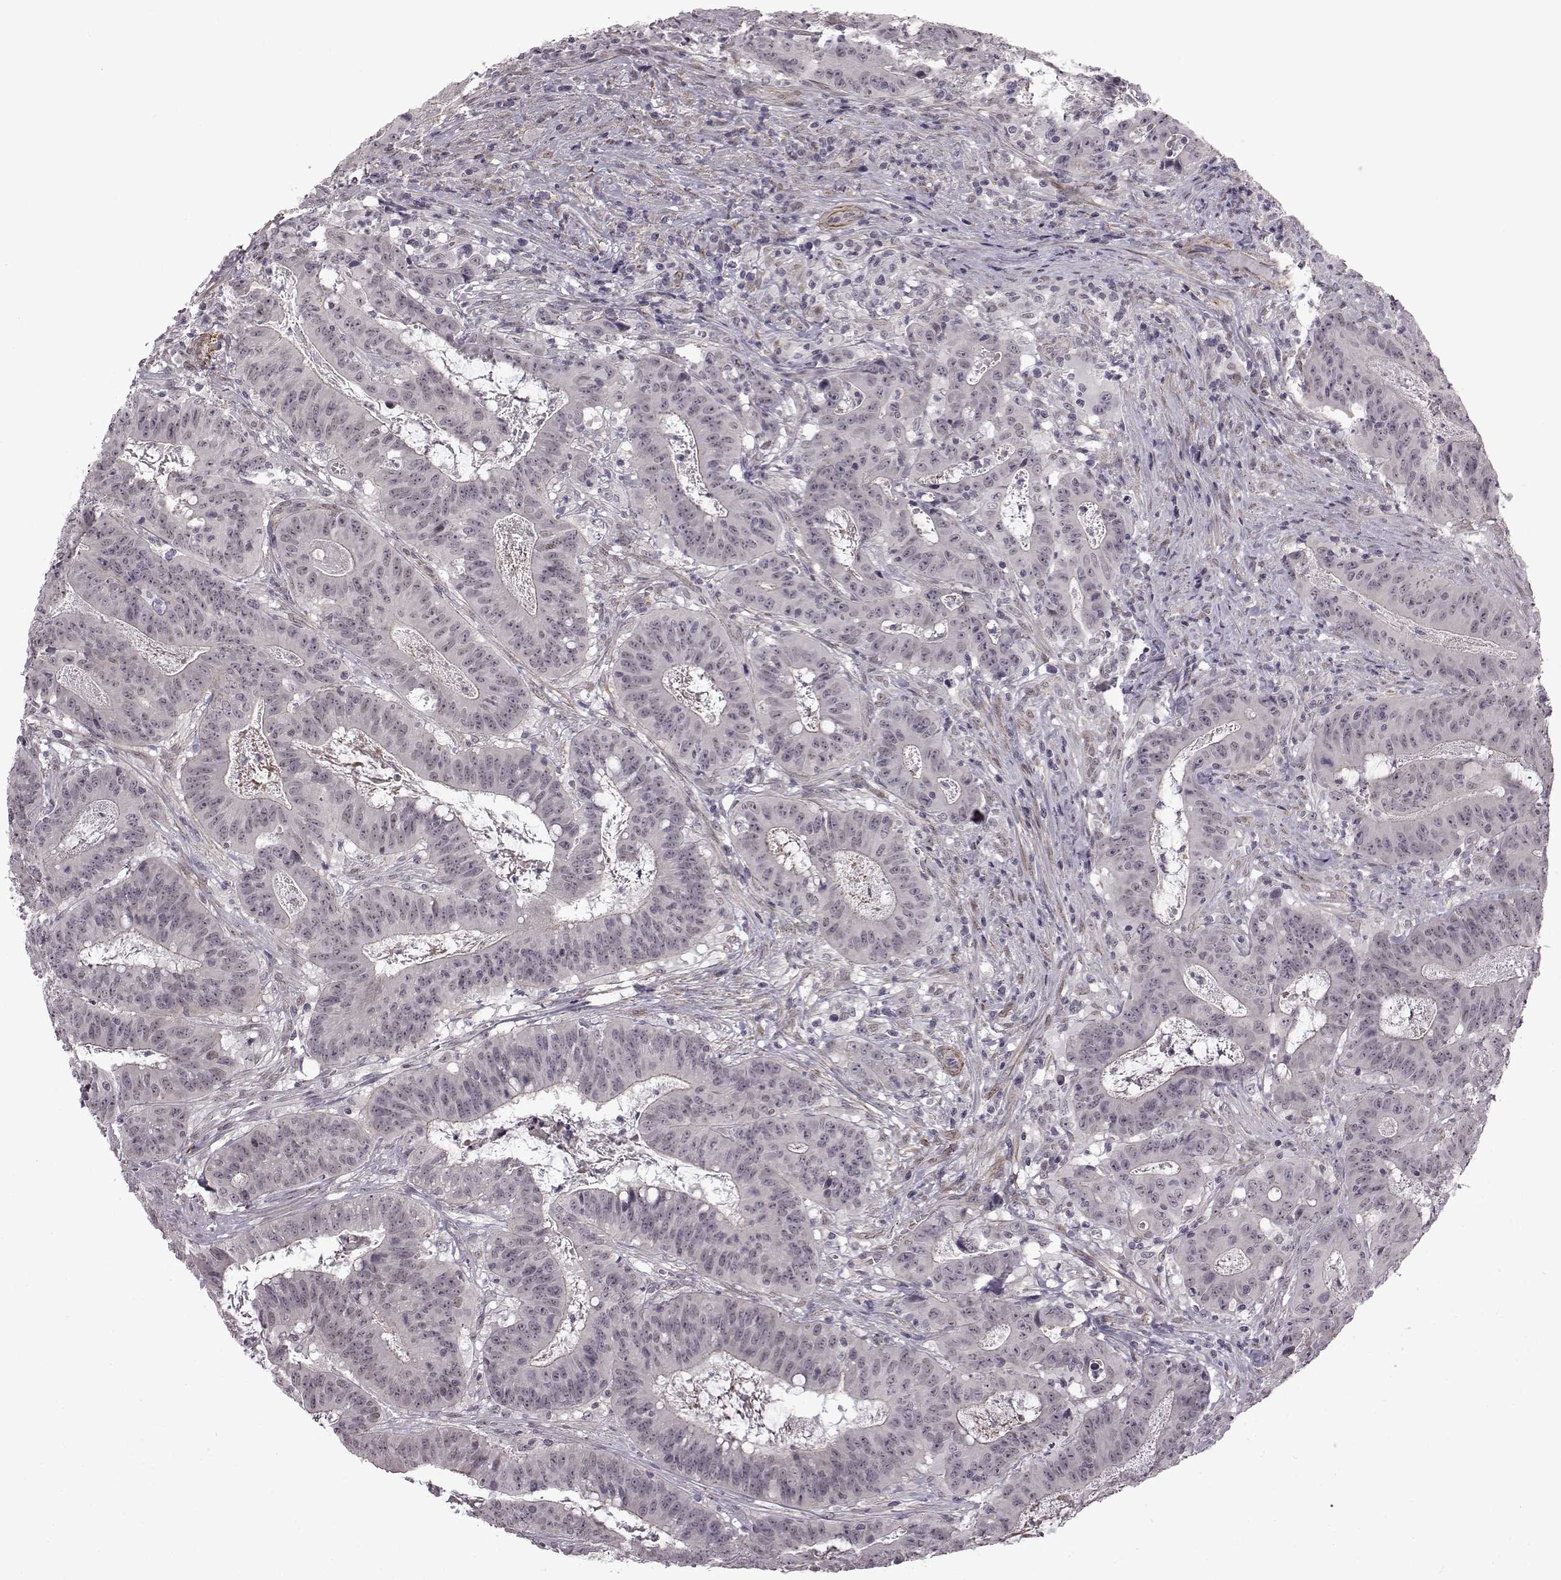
{"staining": {"intensity": "negative", "quantity": "none", "location": "none"}, "tissue": "colorectal cancer", "cell_type": "Tumor cells", "image_type": "cancer", "snomed": [{"axis": "morphology", "description": "Adenocarcinoma, NOS"}, {"axis": "topography", "description": "Colon"}], "caption": "There is no significant positivity in tumor cells of colorectal cancer (adenocarcinoma).", "gene": "SYNPO2", "patient": {"sex": "male", "age": 33}}